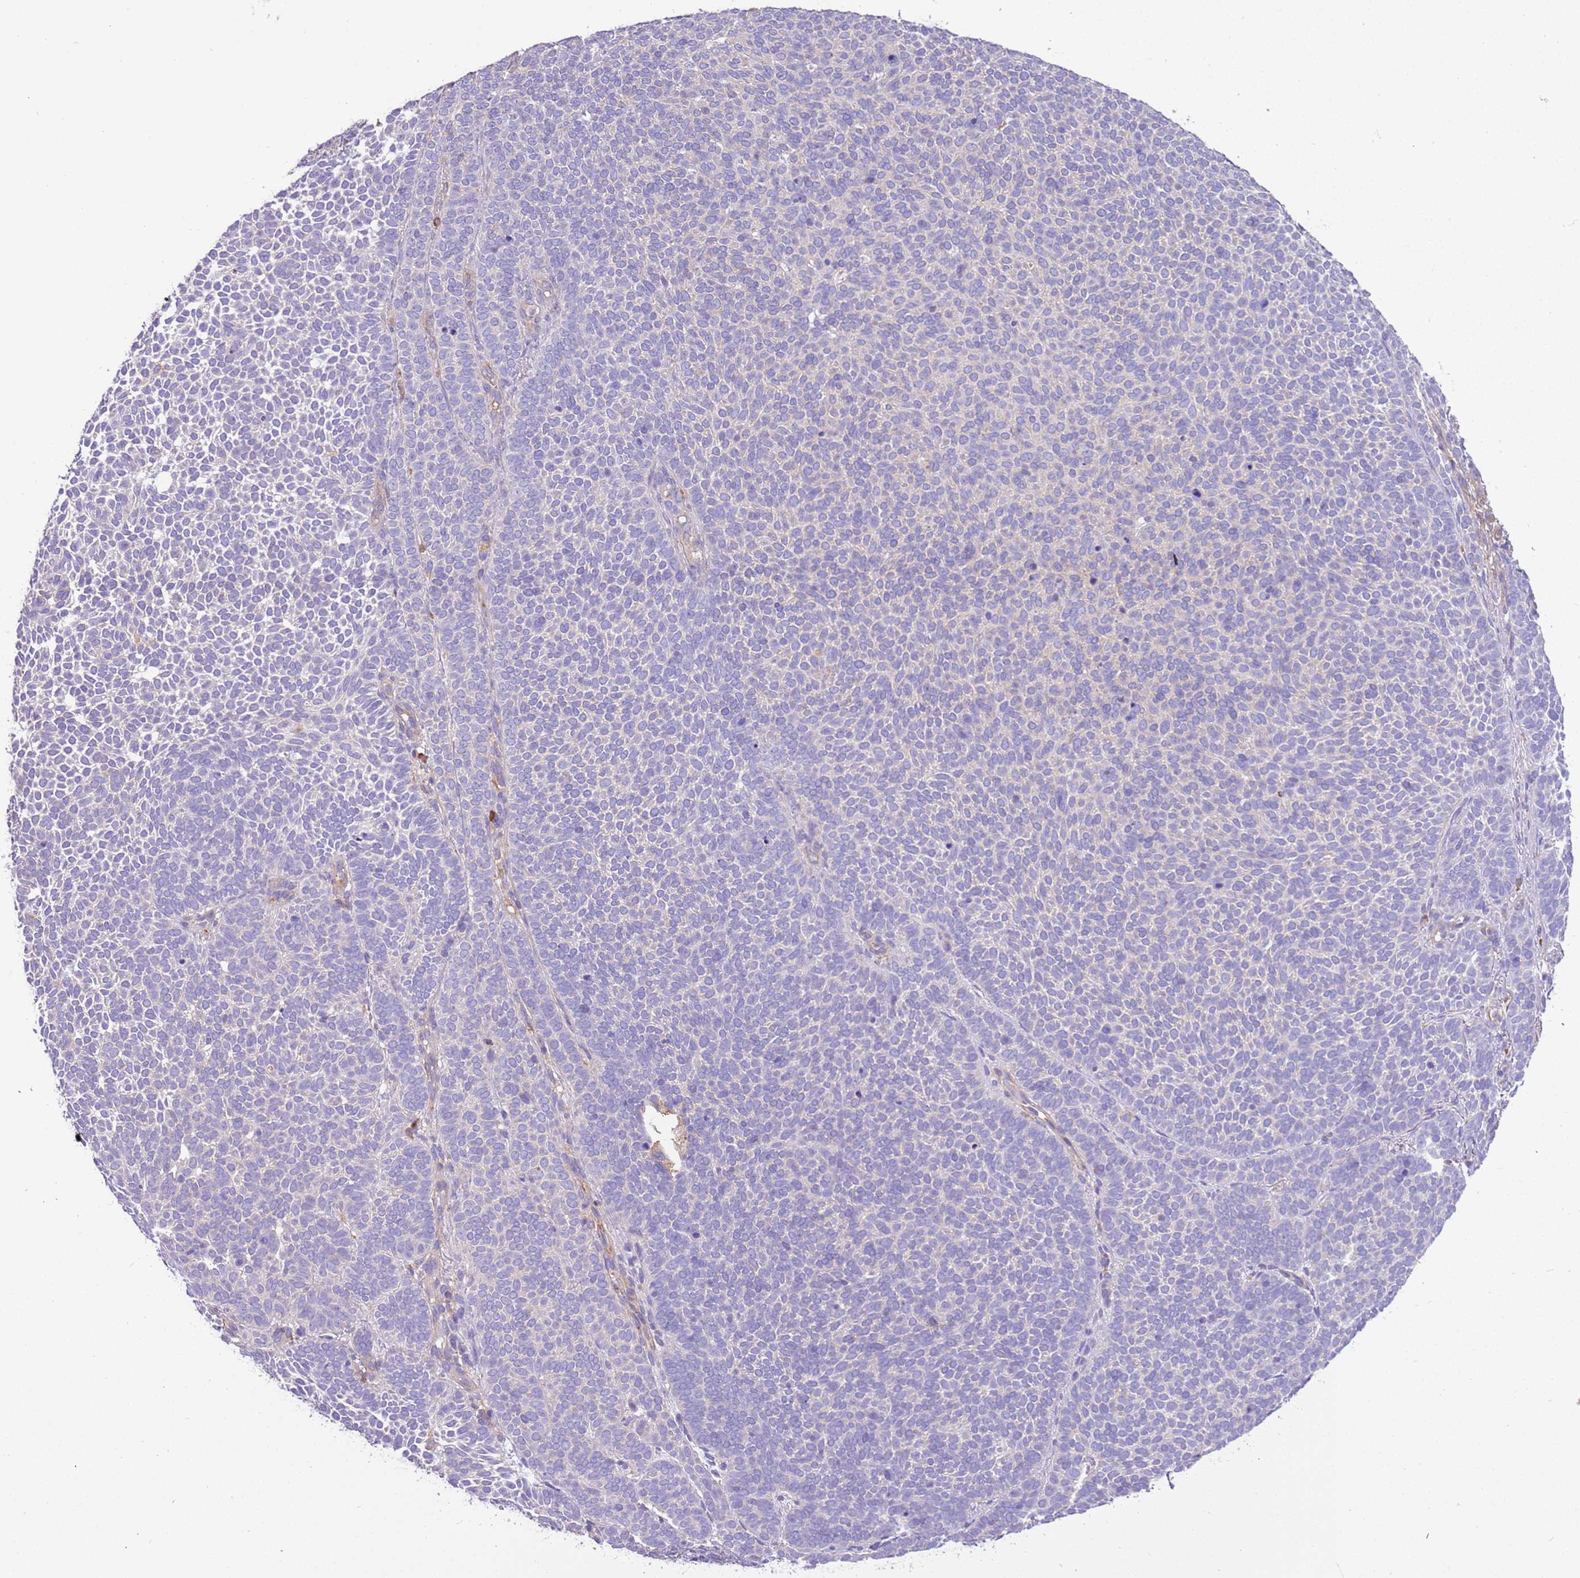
{"staining": {"intensity": "negative", "quantity": "none", "location": "none"}, "tissue": "skin cancer", "cell_type": "Tumor cells", "image_type": "cancer", "snomed": [{"axis": "morphology", "description": "Basal cell carcinoma"}, {"axis": "topography", "description": "Skin"}], "caption": "Immunohistochemistry (IHC) of skin cancer displays no staining in tumor cells.", "gene": "NAALADL1", "patient": {"sex": "female", "age": 77}}